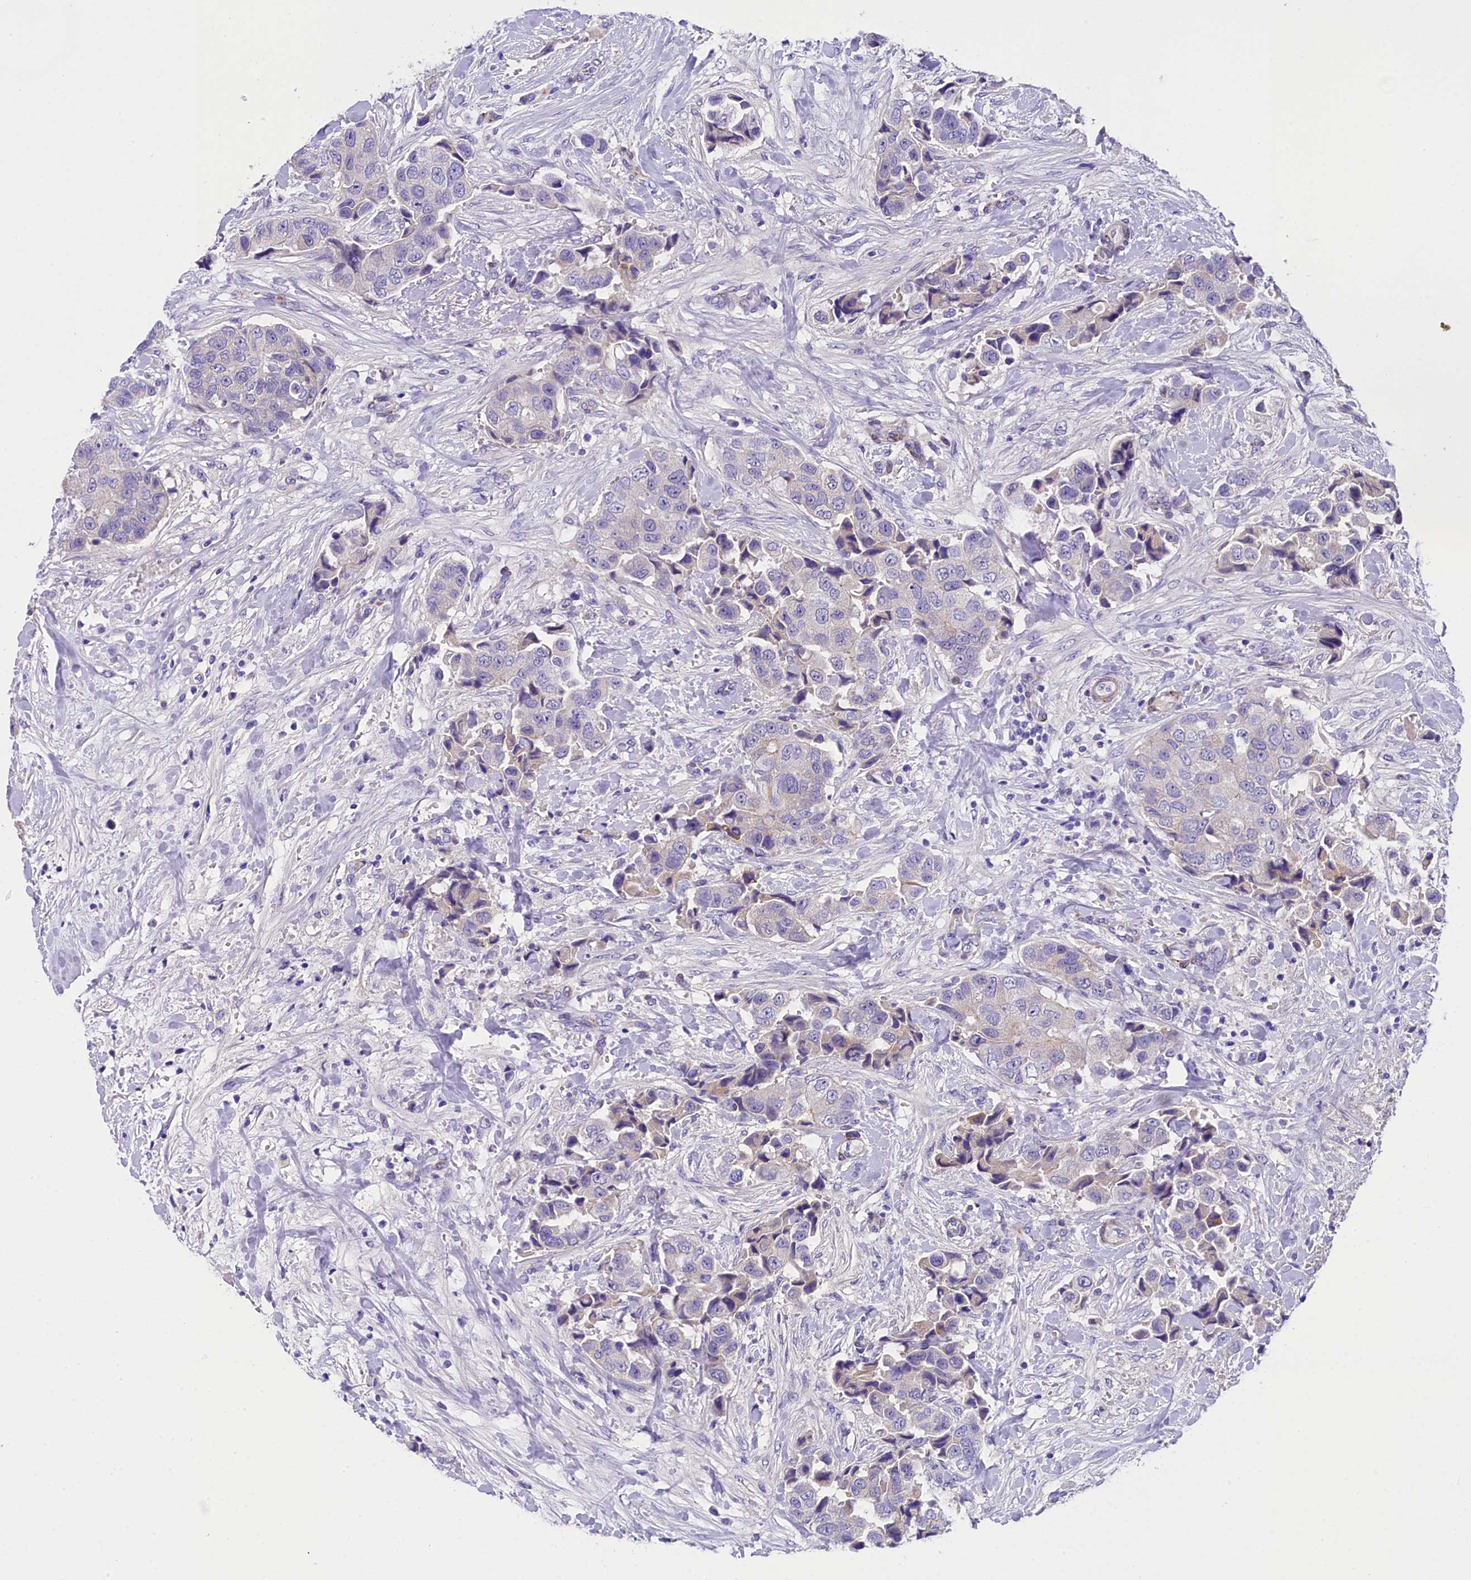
{"staining": {"intensity": "weak", "quantity": "<25%", "location": "cytoplasmic/membranous"}, "tissue": "breast cancer", "cell_type": "Tumor cells", "image_type": "cancer", "snomed": [{"axis": "morphology", "description": "Normal tissue, NOS"}, {"axis": "morphology", "description": "Duct carcinoma"}, {"axis": "topography", "description": "Breast"}], "caption": "Human intraductal carcinoma (breast) stained for a protein using immunohistochemistry demonstrates no staining in tumor cells.", "gene": "SOD3", "patient": {"sex": "female", "age": 62}}